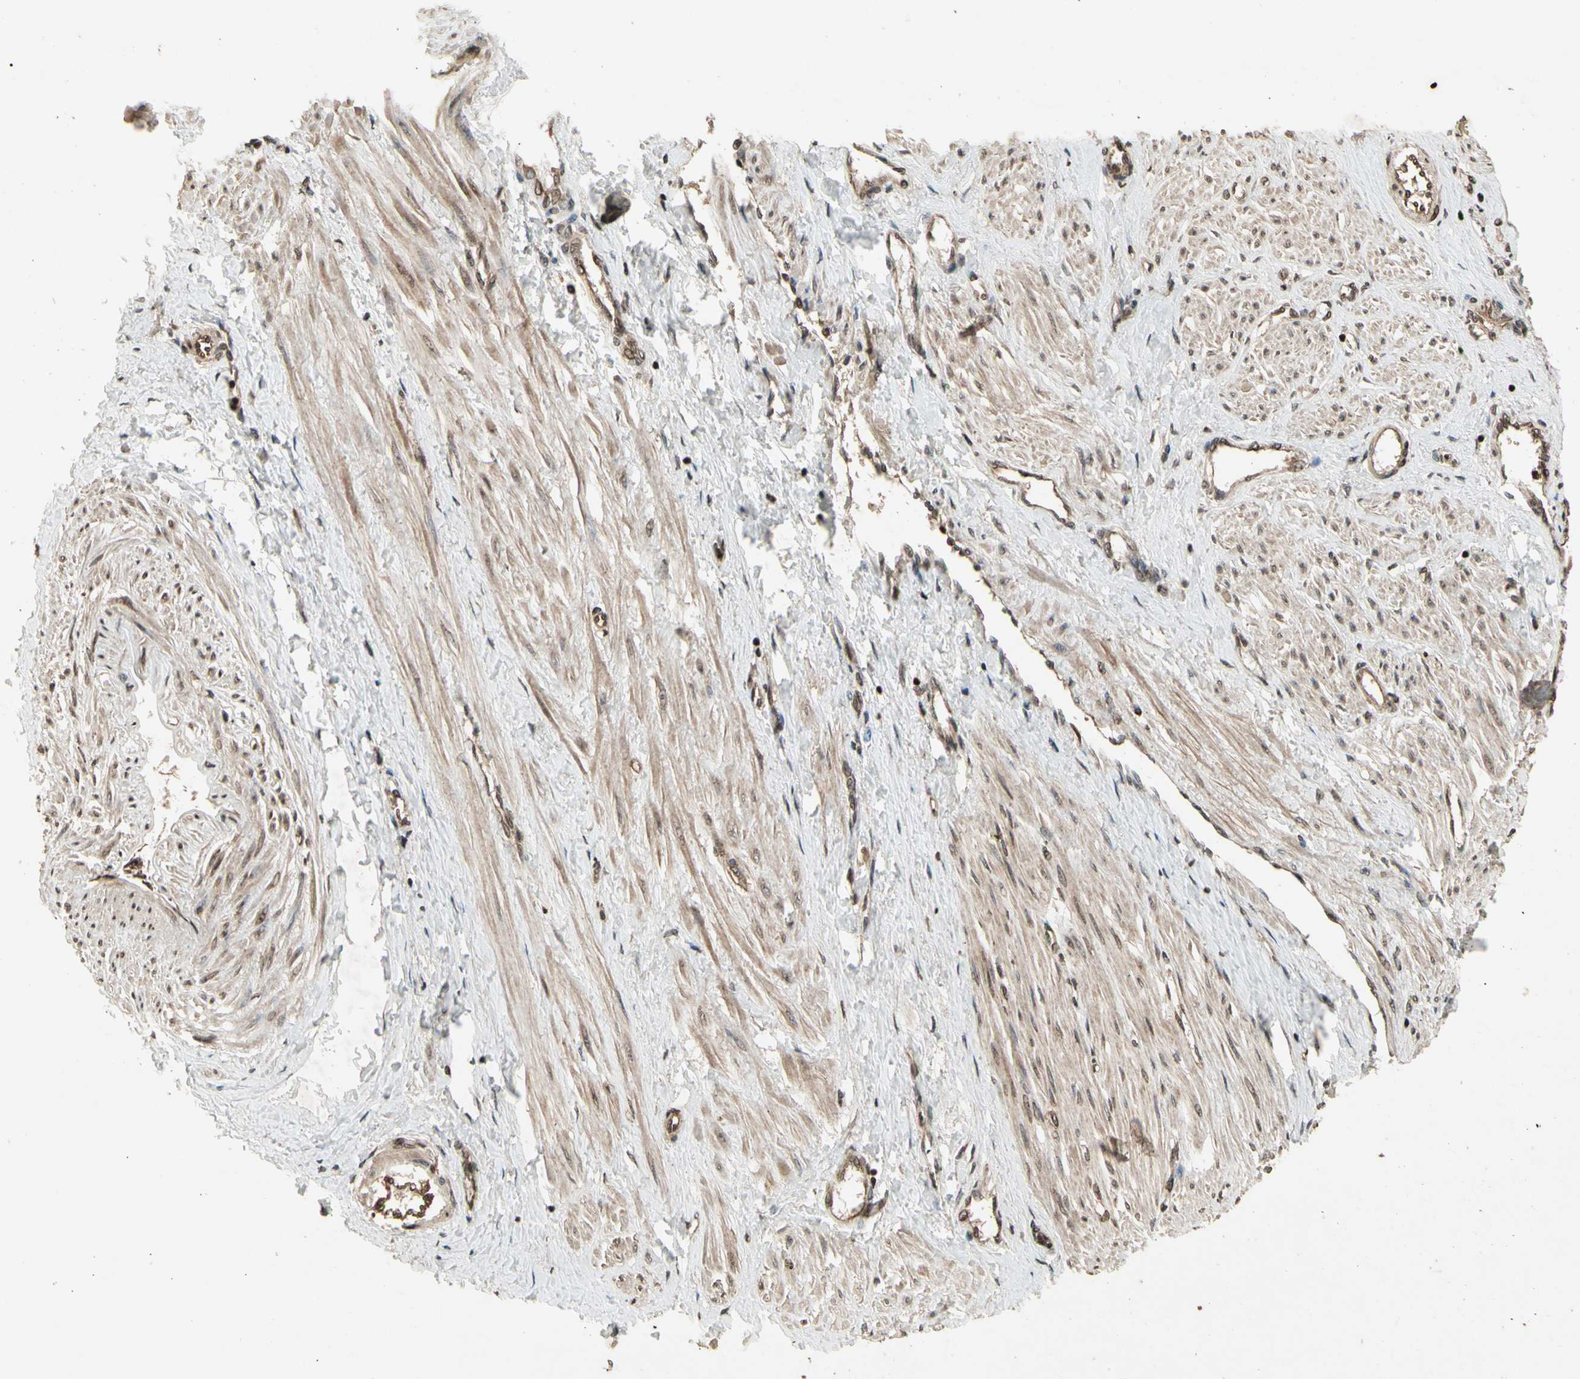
{"staining": {"intensity": "moderate", "quantity": ">75%", "location": "cytoplasmic/membranous"}, "tissue": "smooth muscle", "cell_type": "Smooth muscle cells", "image_type": "normal", "snomed": [{"axis": "morphology", "description": "Normal tissue, NOS"}, {"axis": "topography", "description": "Smooth muscle"}, {"axis": "topography", "description": "Uterus"}], "caption": "Immunohistochemical staining of benign smooth muscle displays moderate cytoplasmic/membranous protein staining in approximately >75% of smooth muscle cells. (IHC, brightfield microscopy, high magnification).", "gene": "GLRX", "patient": {"sex": "female", "age": 39}}